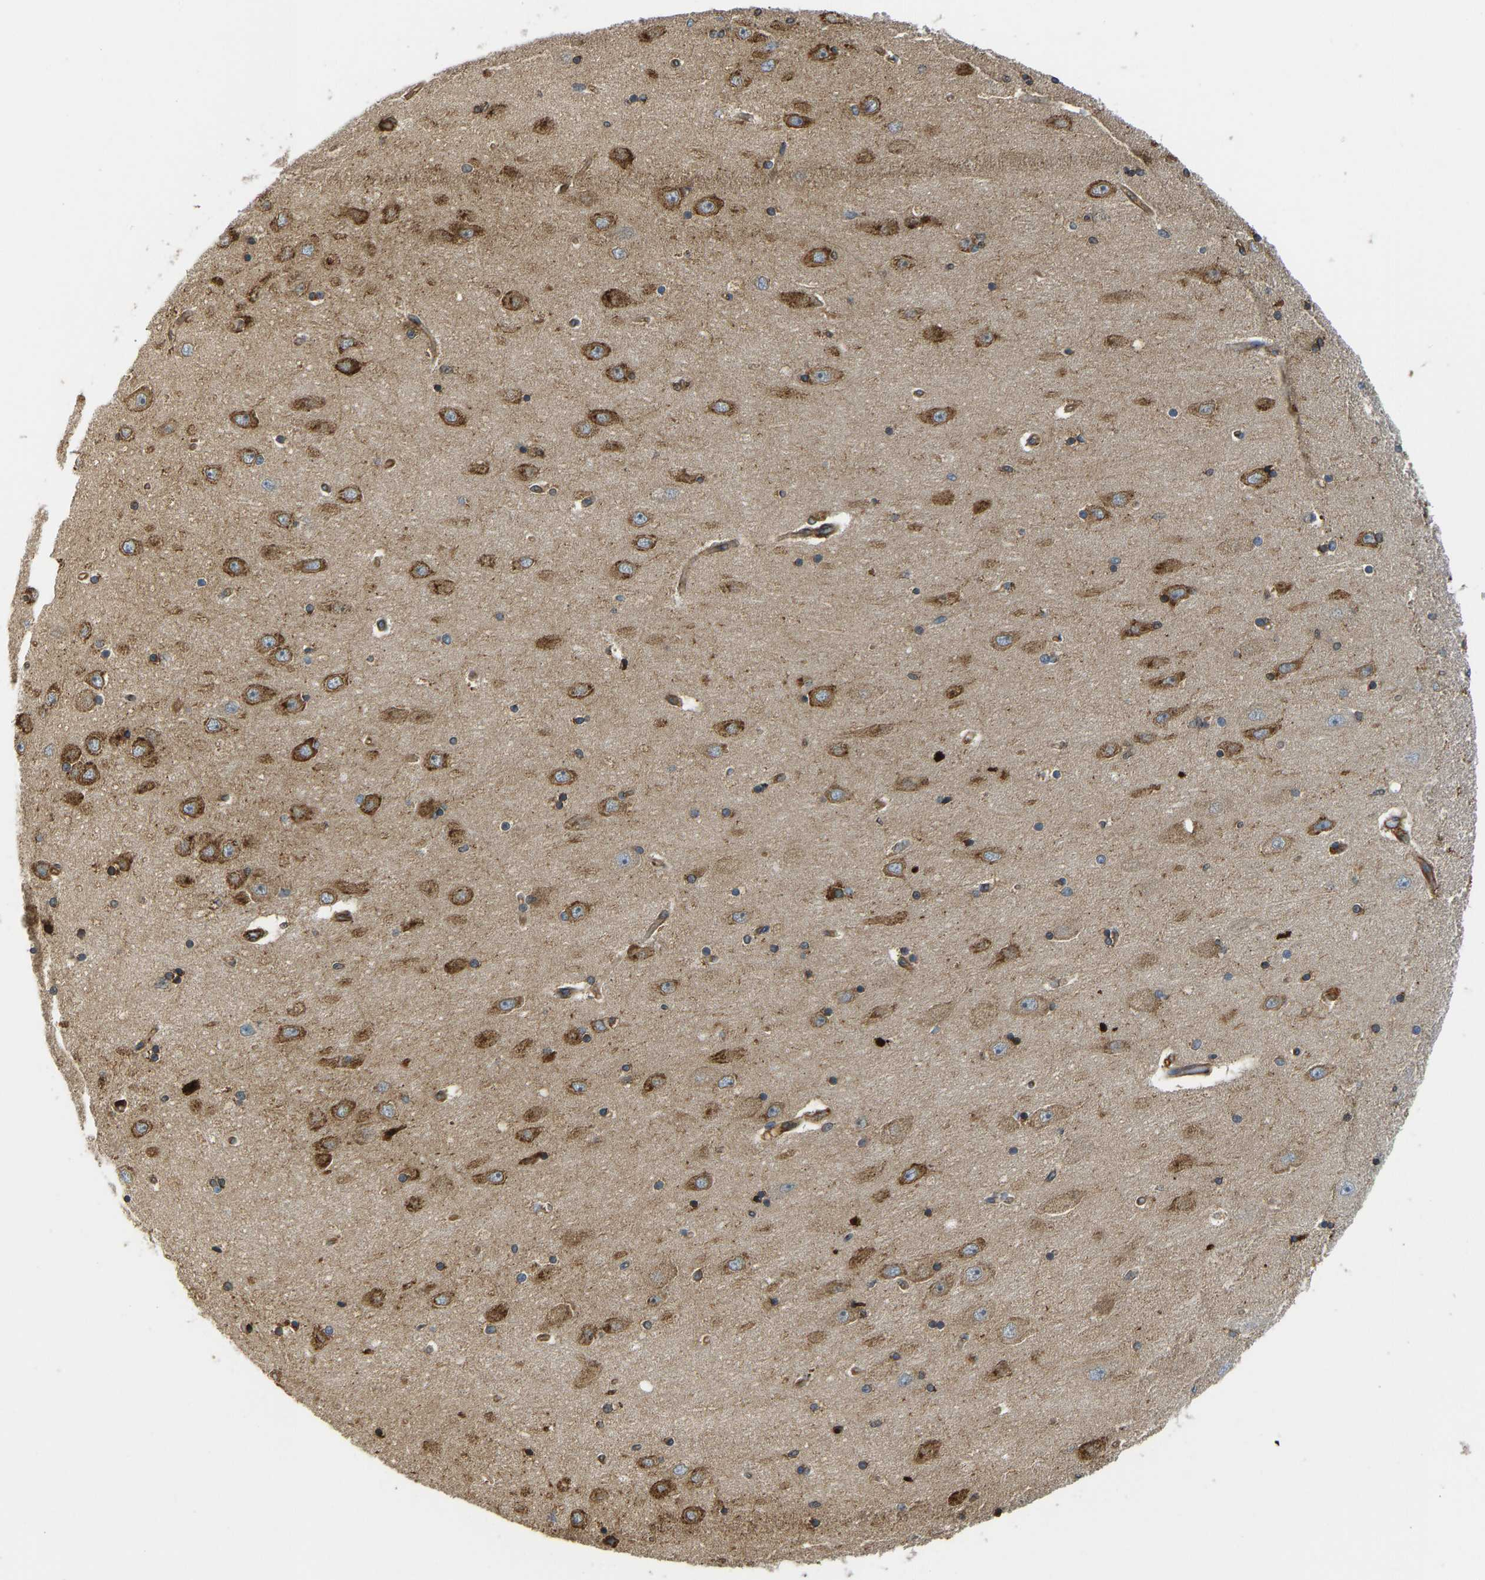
{"staining": {"intensity": "moderate", "quantity": ">75%", "location": "cytoplasmic/membranous"}, "tissue": "hippocampus", "cell_type": "Glial cells", "image_type": "normal", "snomed": [{"axis": "morphology", "description": "Normal tissue, NOS"}, {"axis": "topography", "description": "Hippocampus"}], "caption": "DAB (3,3'-diaminobenzidine) immunohistochemical staining of normal human hippocampus demonstrates moderate cytoplasmic/membranous protein positivity in approximately >75% of glial cells.", "gene": "BEX3", "patient": {"sex": "female", "age": 54}}